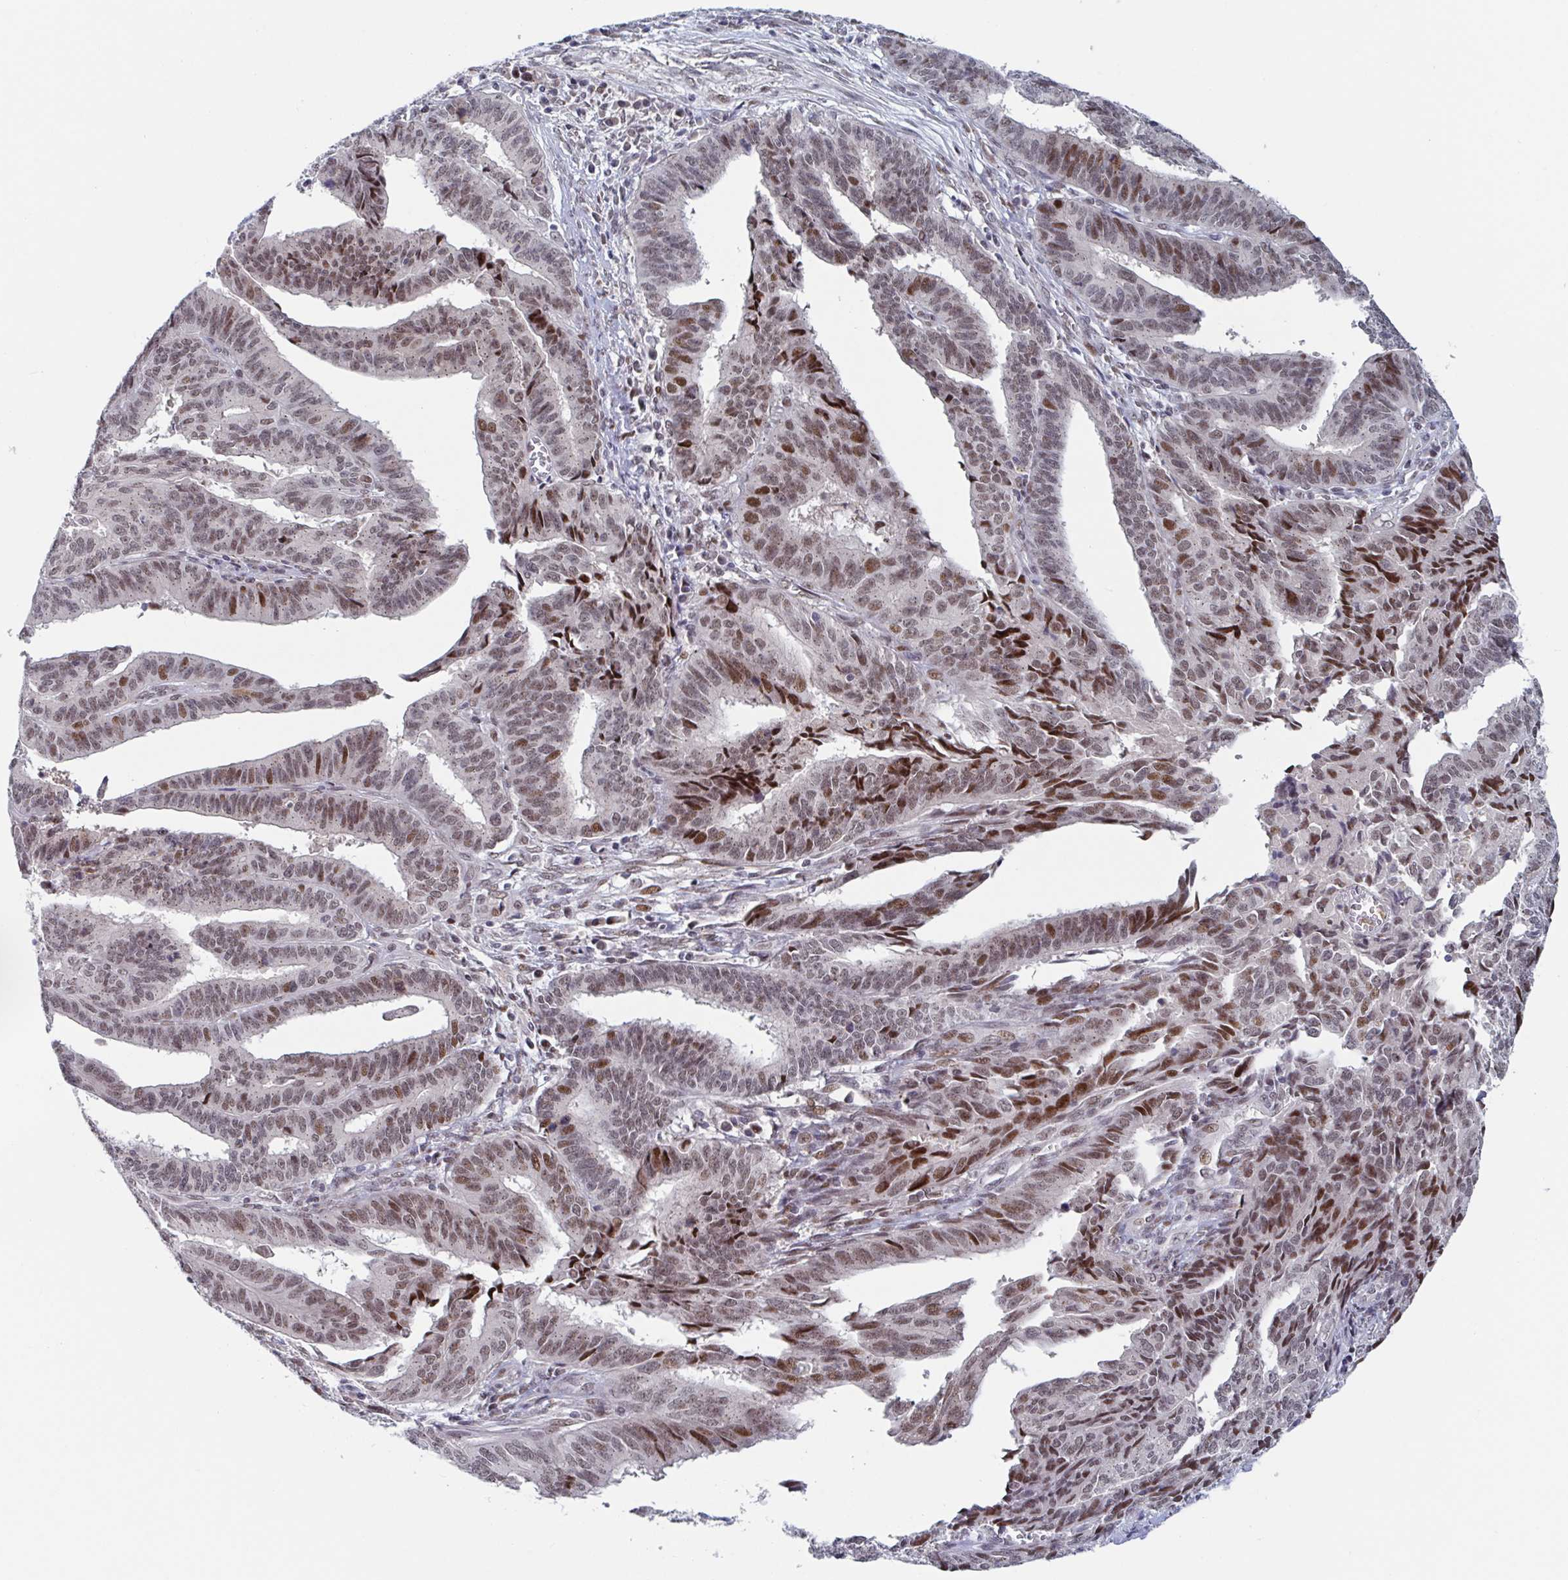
{"staining": {"intensity": "moderate", "quantity": "25%-75%", "location": "nuclear"}, "tissue": "endometrial cancer", "cell_type": "Tumor cells", "image_type": "cancer", "snomed": [{"axis": "morphology", "description": "Adenocarcinoma, NOS"}, {"axis": "topography", "description": "Endometrium"}], "caption": "This histopathology image exhibits adenocarcinoma (endometrial) stained with immunohistochemistry to label a protein in brown. The nuclear of tumor cells show moderate positivity for the protein. Nuclei are counter-stained blue.", "gene": "RNF212", "patient": {"sex": "female", "age": 65}}